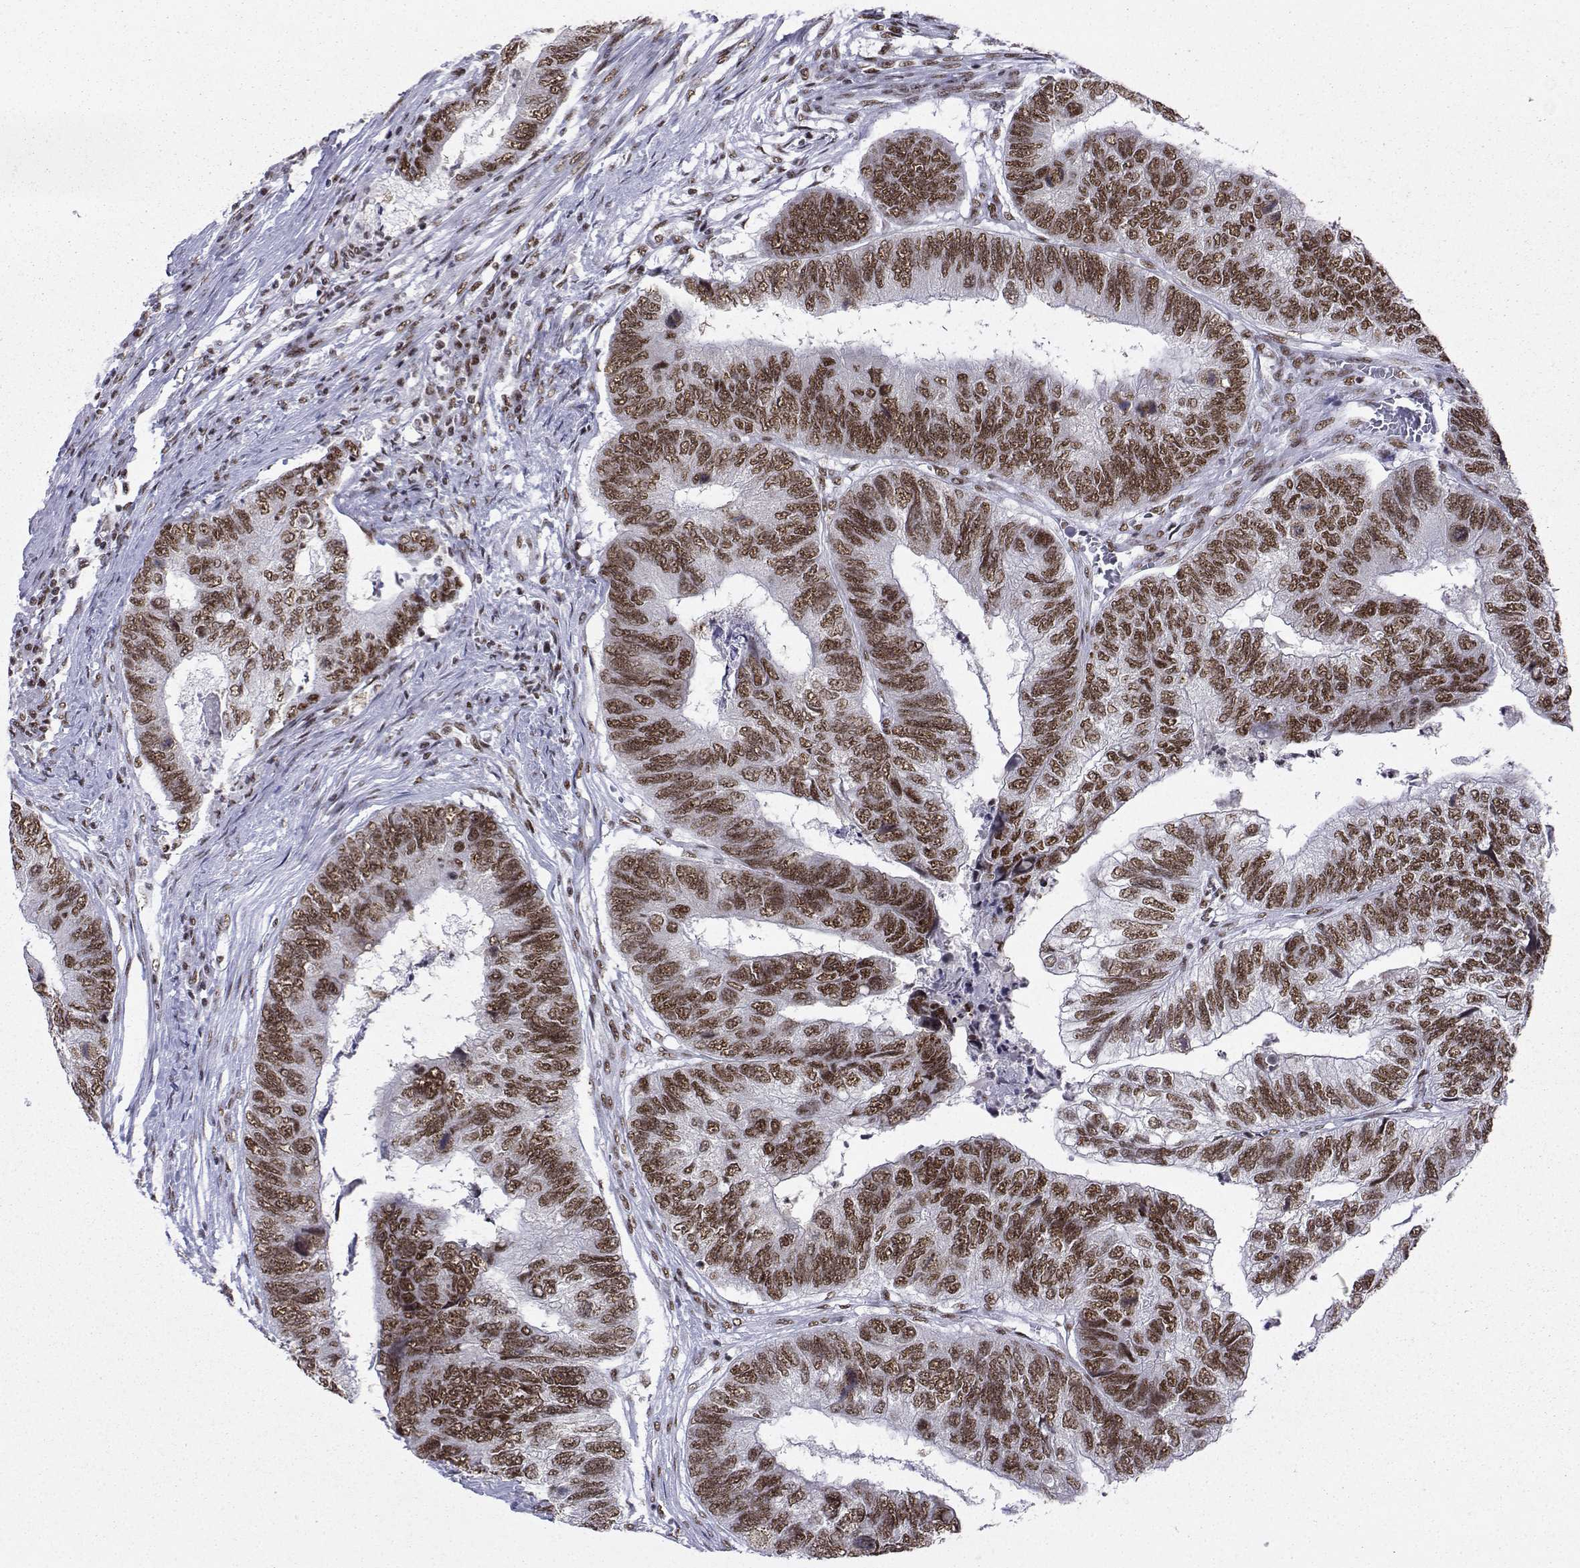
{"staining": {"intensity": "moderate", "quantity": ">75%", "location": "nuclear"}, "tissue": "colorectal cancer", "cell_type": "Tumor cells", "image_type": "cancer", "snomed": [{"axis": "morphology", "description": "Adenocarcinoma, NOS"}, {"axis": "topography", "description": "Colon"}], "caption": "Protein positivity by immunohistochemistry exhibits moderate nuclear positivity in approximately >75% of tumor cells in colorectal cancer.", "gene": "SNRPB2", "patient": {"sex": "female", "age": 67}}